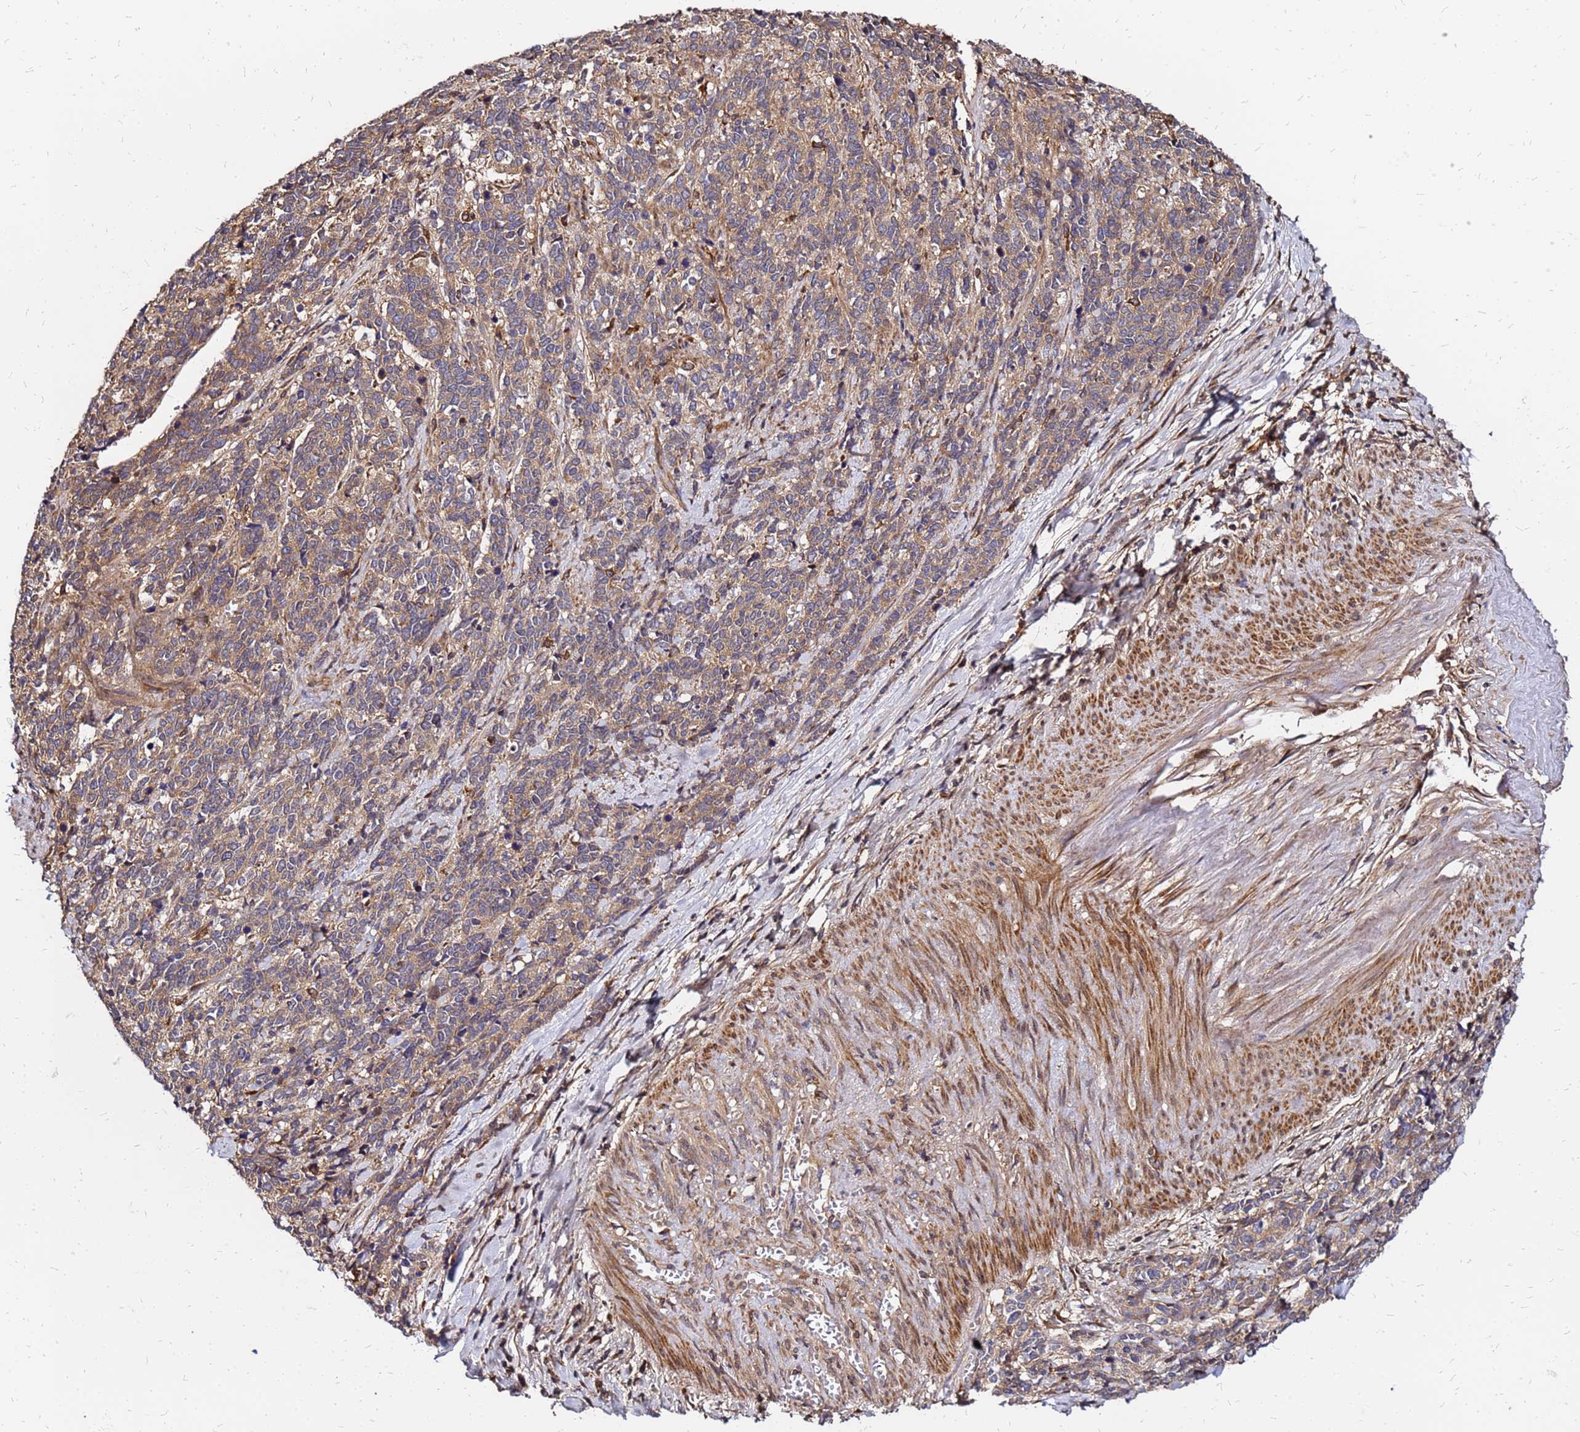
{"staining": {"intensity": "weak", "quantity": ">75%", "location": "cytoplasmic/membranous"}, "tissue": "cervical cancer", "cell_type": "Tumor cells", "image_type": "cancer", "snomed": [{"axis": "morphology", "description": "Squamous cell carcinoma, NOS"}, {"axis": "topography", "description": "Cervix"}], "caption": "Cervical squamous cell carcinoma tissue reveals weak cytoplasmic/membranous expression in approximately >75% of tumor cells", "gene": "CYBC1", "patient": {"sex": "female", "age": 60}}